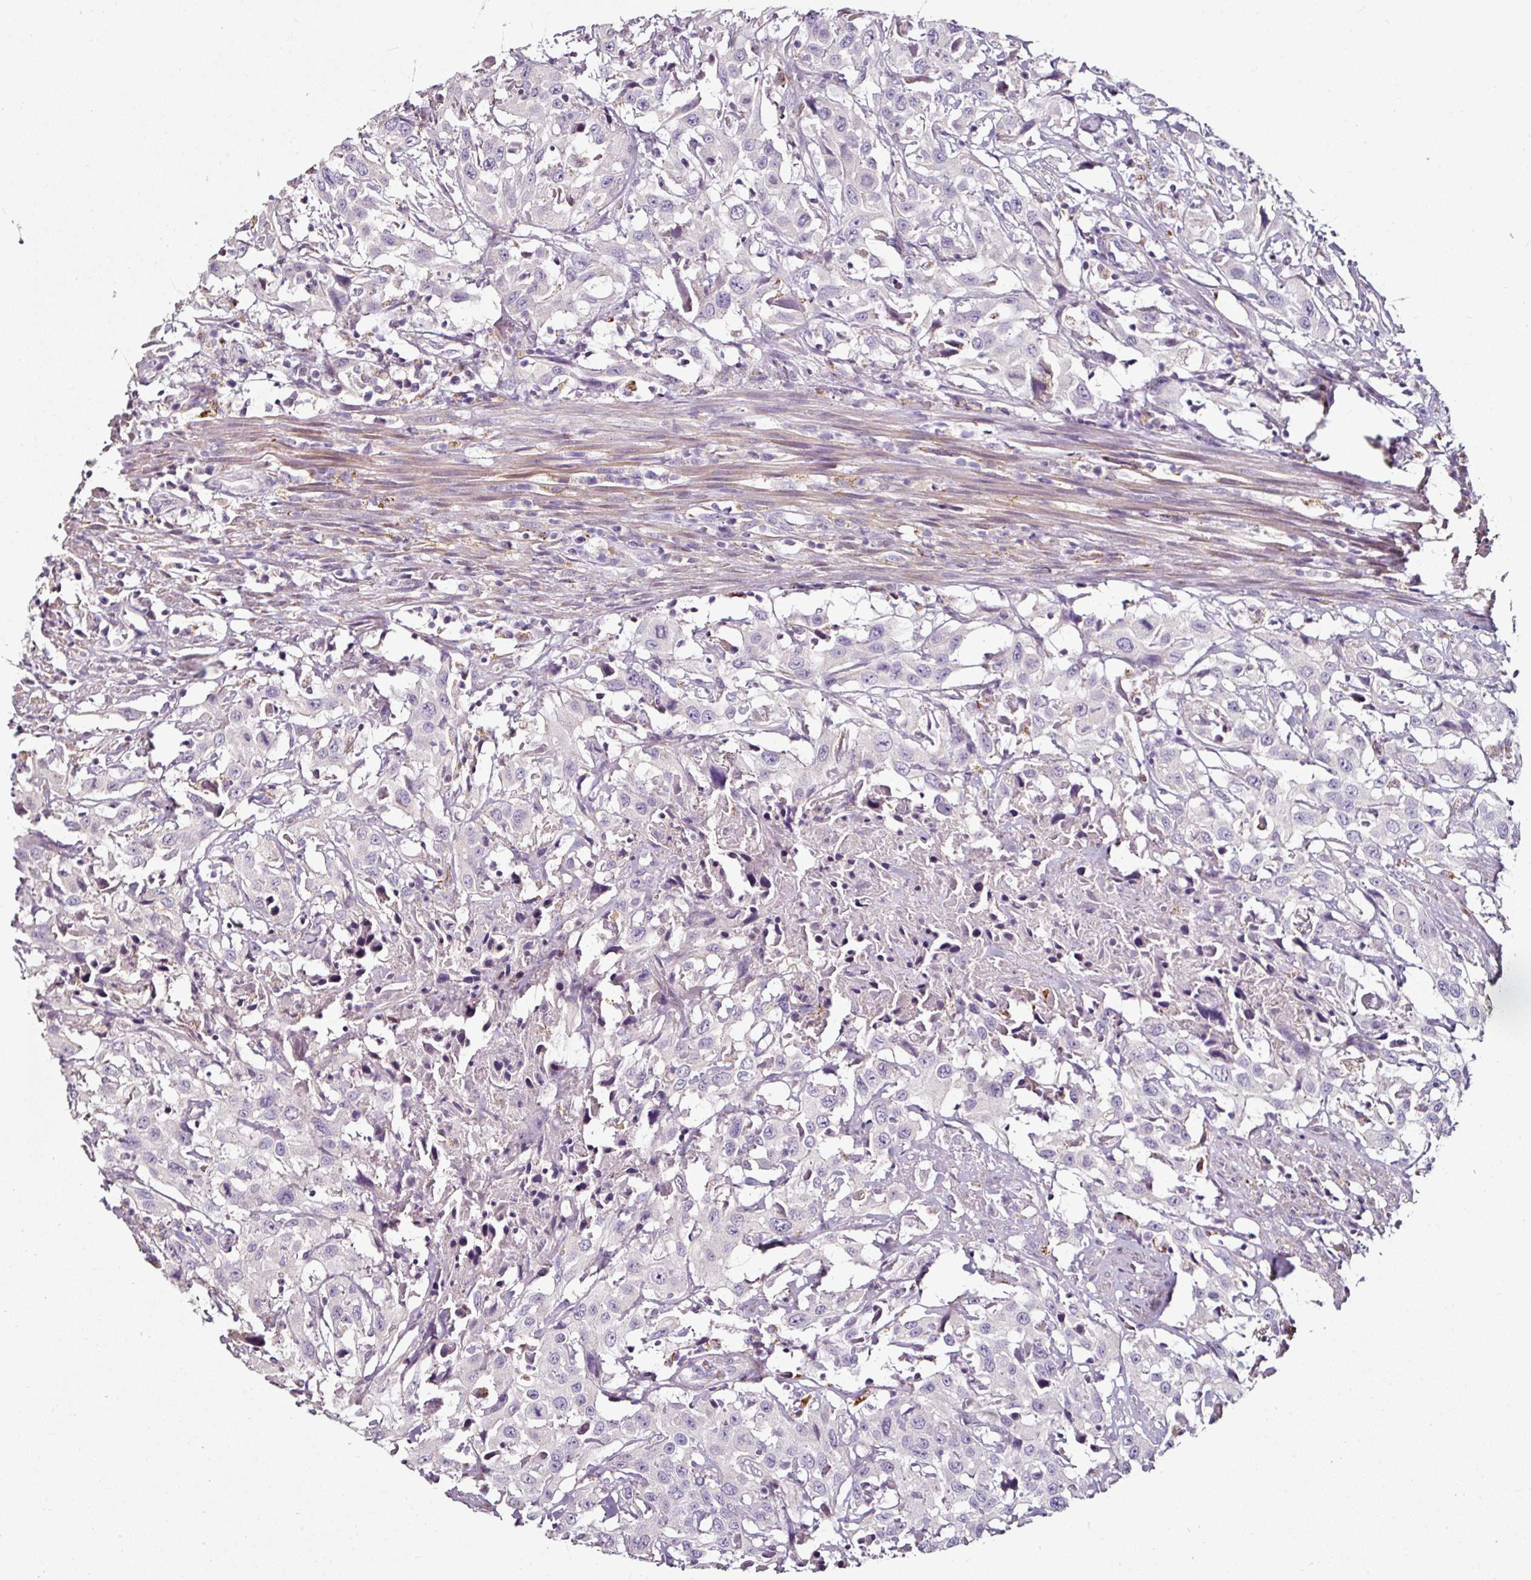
{"staining": {"intensity": "negative", "quantity": "none", "location": "none"}, "tissue": "urothelial cancer", "cell_type": "Tumor cells", "image_type": "cancer", "snomed": [{"axis": "morphology", "description": "Urothelial carcinoma, High grade"}, {"axis": "topography", "description": "Urinary bladder"}], "caption": "This is an IHC photomicrograph of human high-grade urothelial carcinoma. There is no staining in tumor cells.", "gene": "CAP2", "patient": {"sex": "male", "age": 61}}